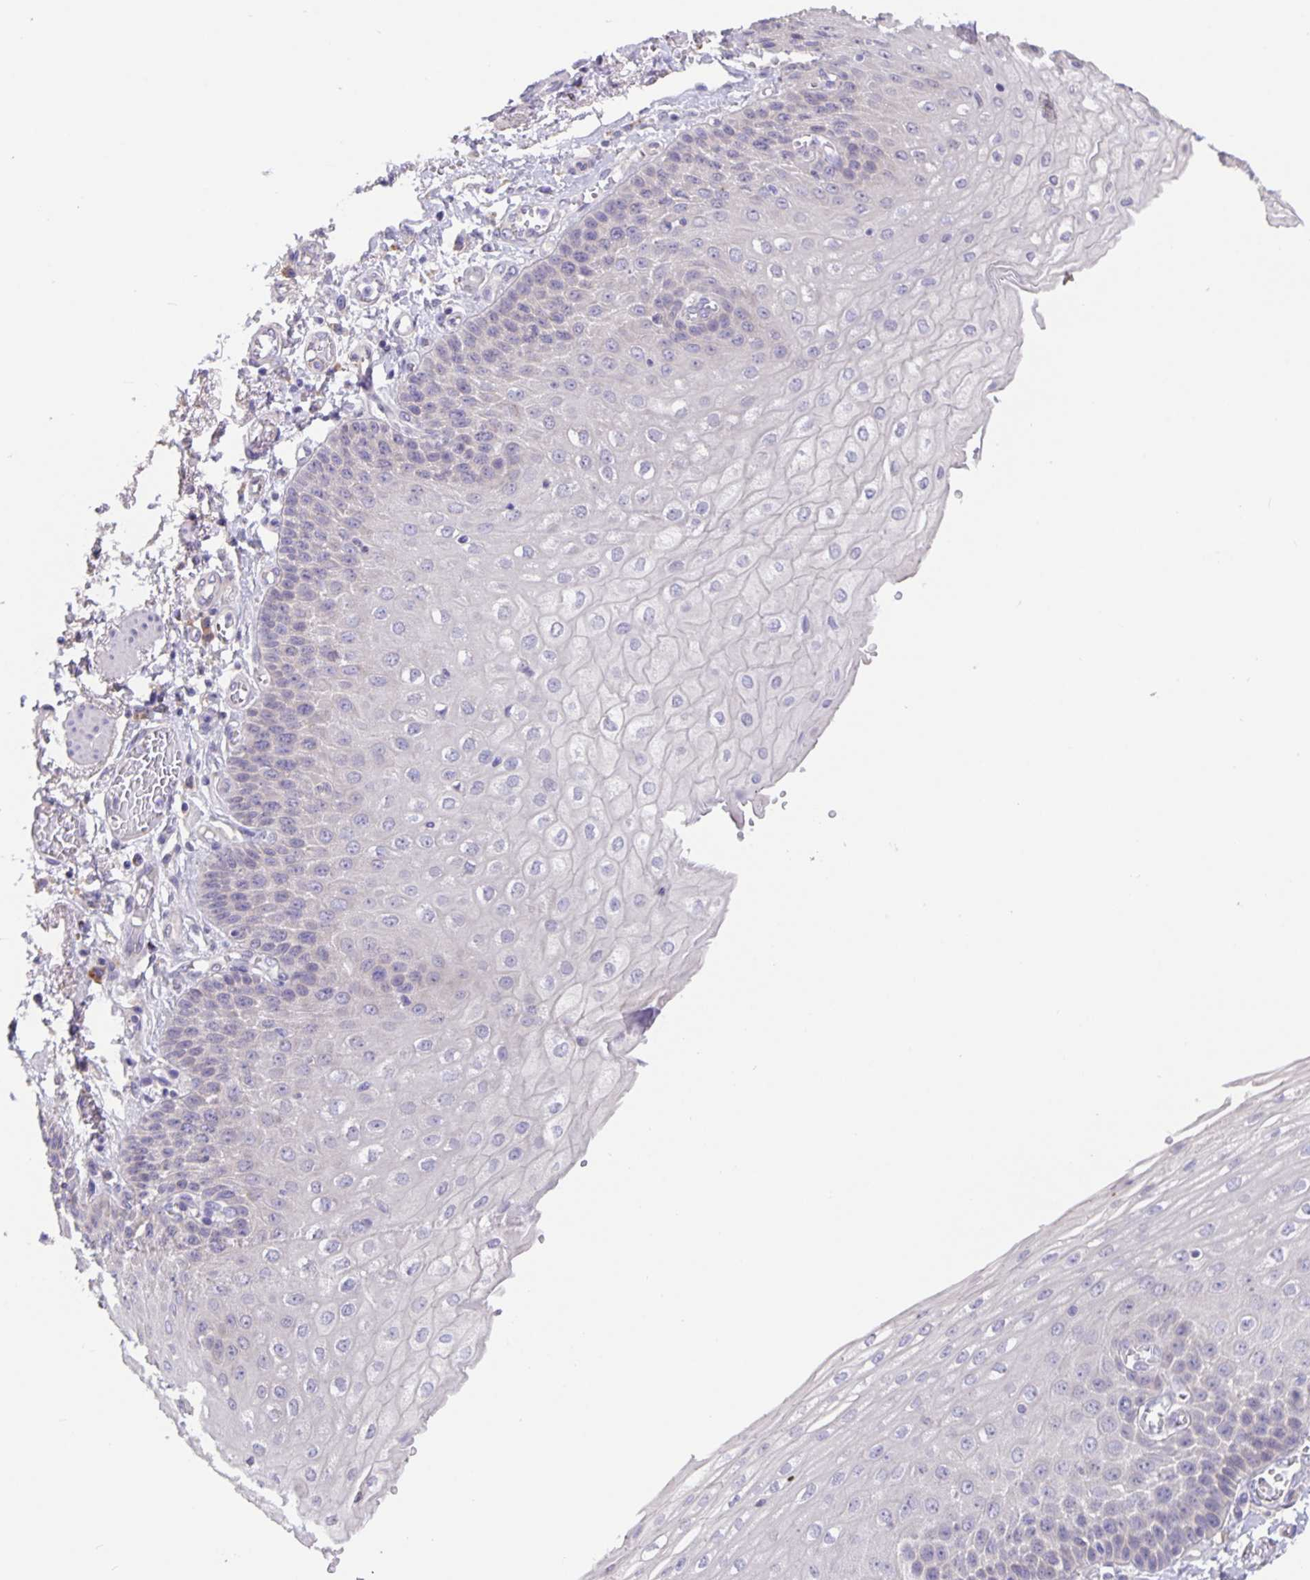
{"staining": {"intensity": "weak", "quantity": "<25%", "location": "cytoplasmic/membranous"}, "tissue": "esophagus", "cell_type": "Squamous epithelial cells", "image_type": "normal", "snomed": [{"axis": "morphology", "description": "Normal tissue, NOS"}, {"axis": "morphology", "description": "Adenocarcinoma, NOS"}, {"axis": "topography", "description": "Esophagus"}], "caption": "DAB (3,3'-diaminobenzidine) immunohistochemical staining of normal human esophagus displays no significant staining in squamous epithelial cells.", "gene": "EML6", "patient": {"sex": "male", "age": 81}}